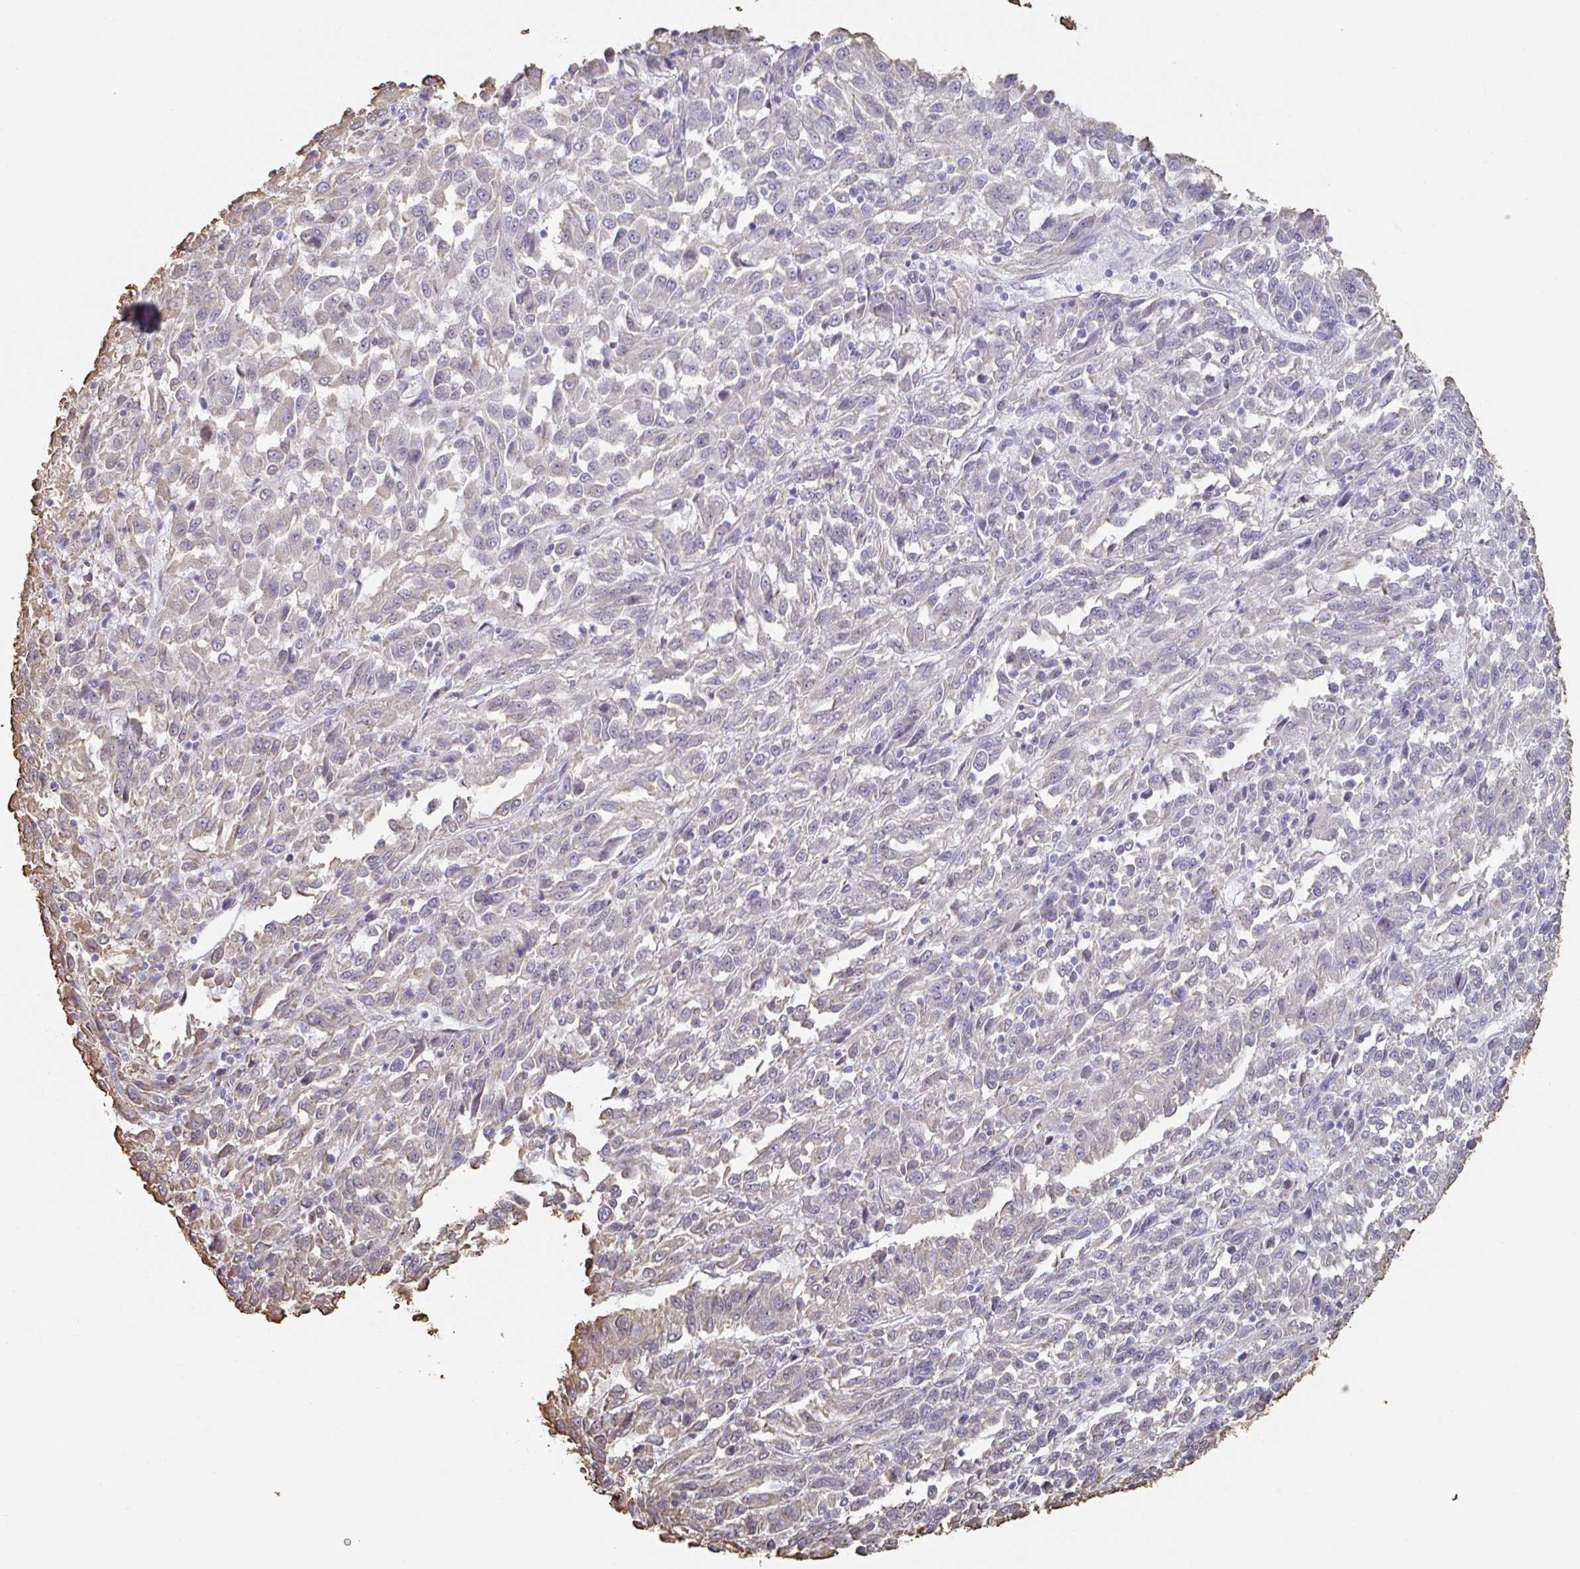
{"staining": {"intensity": "moderate", "quantity": "<25%", "location": "cytoplasmic/membranous"}, "tissue": "melanoma", "cell_type": "Tumor cells", "image_type": "cancer", "snomed": [{"axis": "morphology", "description": "Malignant melanoma, Metastatic site"}, {"axis": "topography", "description": "Lung"}], "caption": "Immunohistochemical staining of malignant melanoma (metastatic site) reveals low levels of moderate cytoplasmic/membranous staining in approximately <25% of tumor cells. Using DAB (3,3'-diaminobenzidine) (brown) and hematoxylin (blue) stains, captured at high magnification using brightfield microscopy.", "gene": "RAB5IF", "patient": {"sex": "male", "age": 64}}